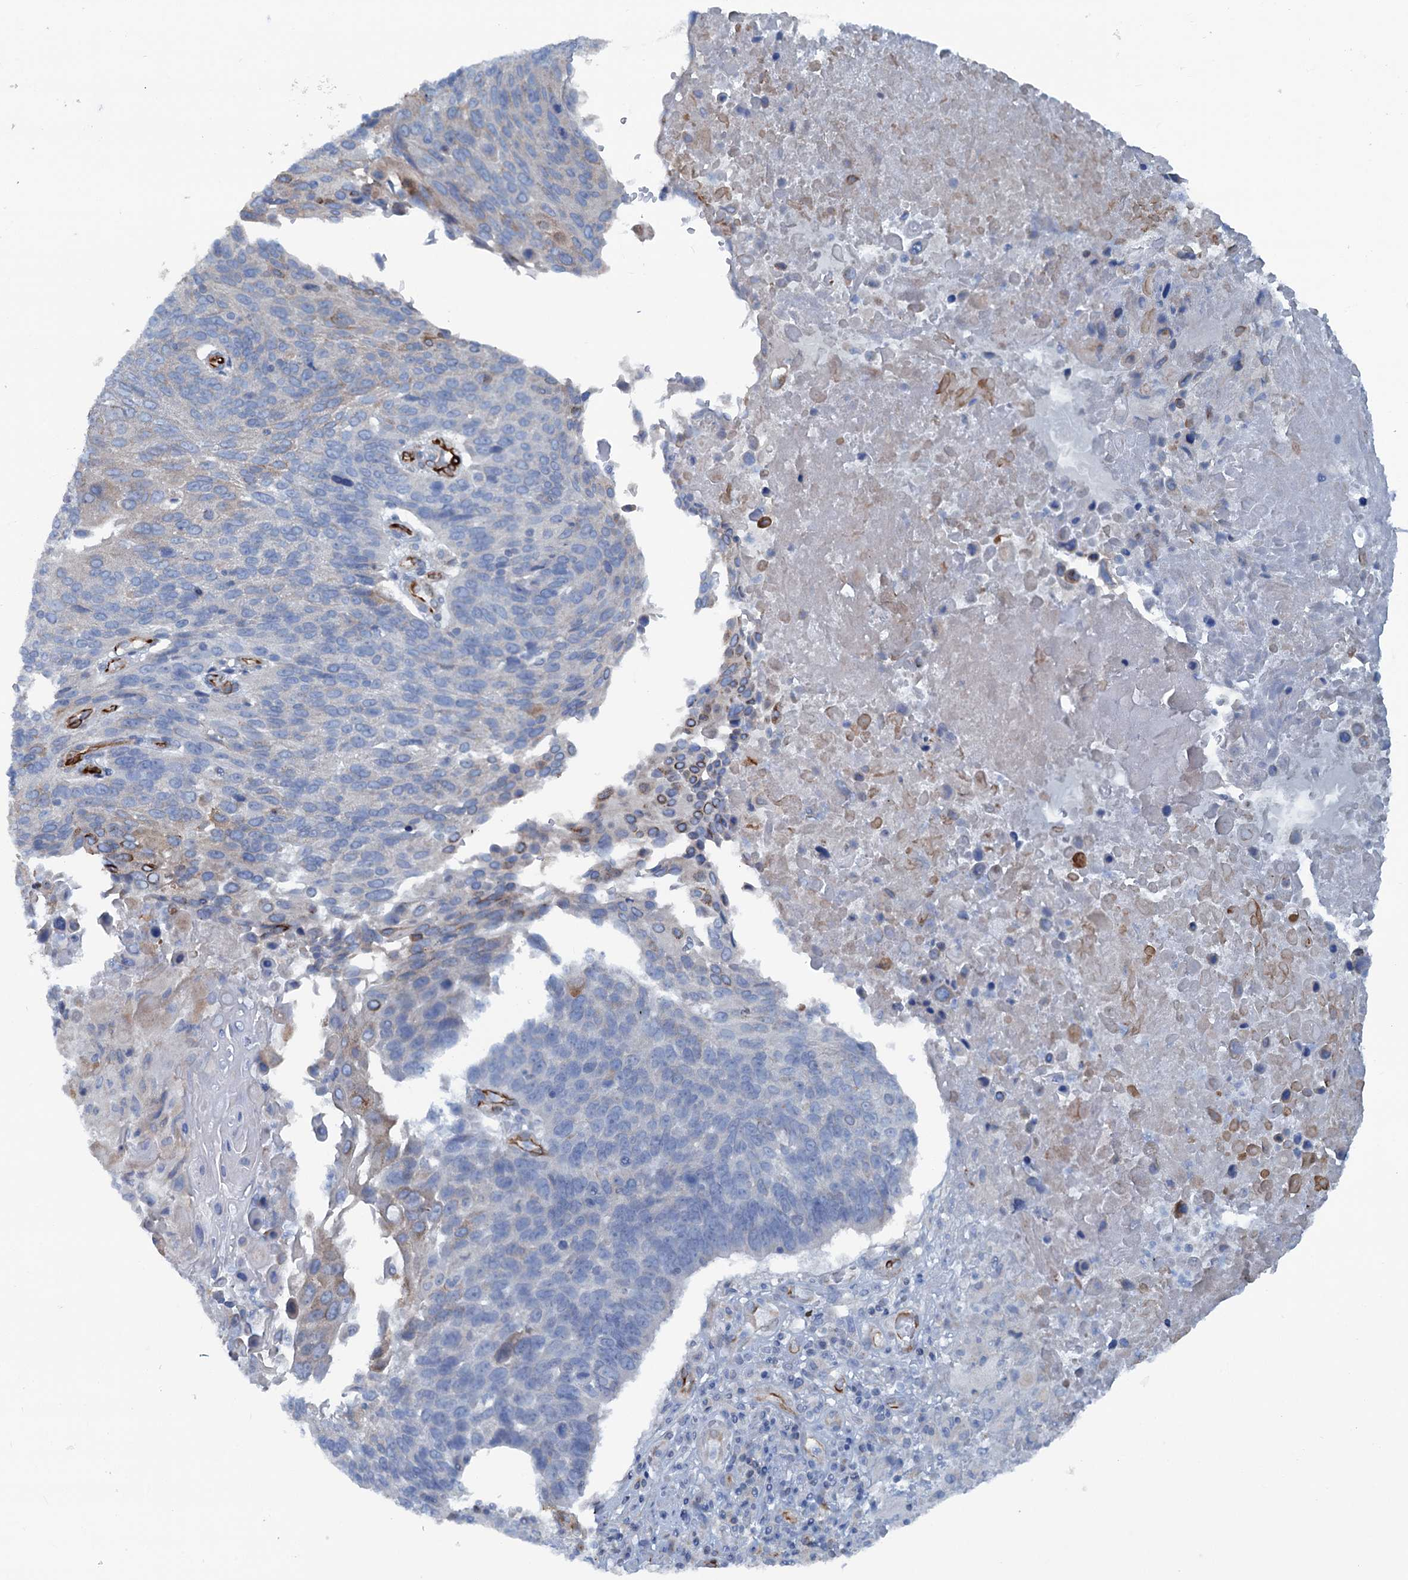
{"staining": {"intensity": "negative", "quantity": "none", "location": "none"}, "tissue": "lung cancer", "cell_type": "Tumor cells", "image_type": "cancer", "snomed": [{"axis": "morphology", "description": "Squamous cell carcinoma, NOS"}, {"axis": "topography", "description": "Lung"}], "caption": "Tumor cells are negative for protein expression in human lung cancer.", "gene": "CALCOCO1", "patient": {"sex": "male", "age": 66}}